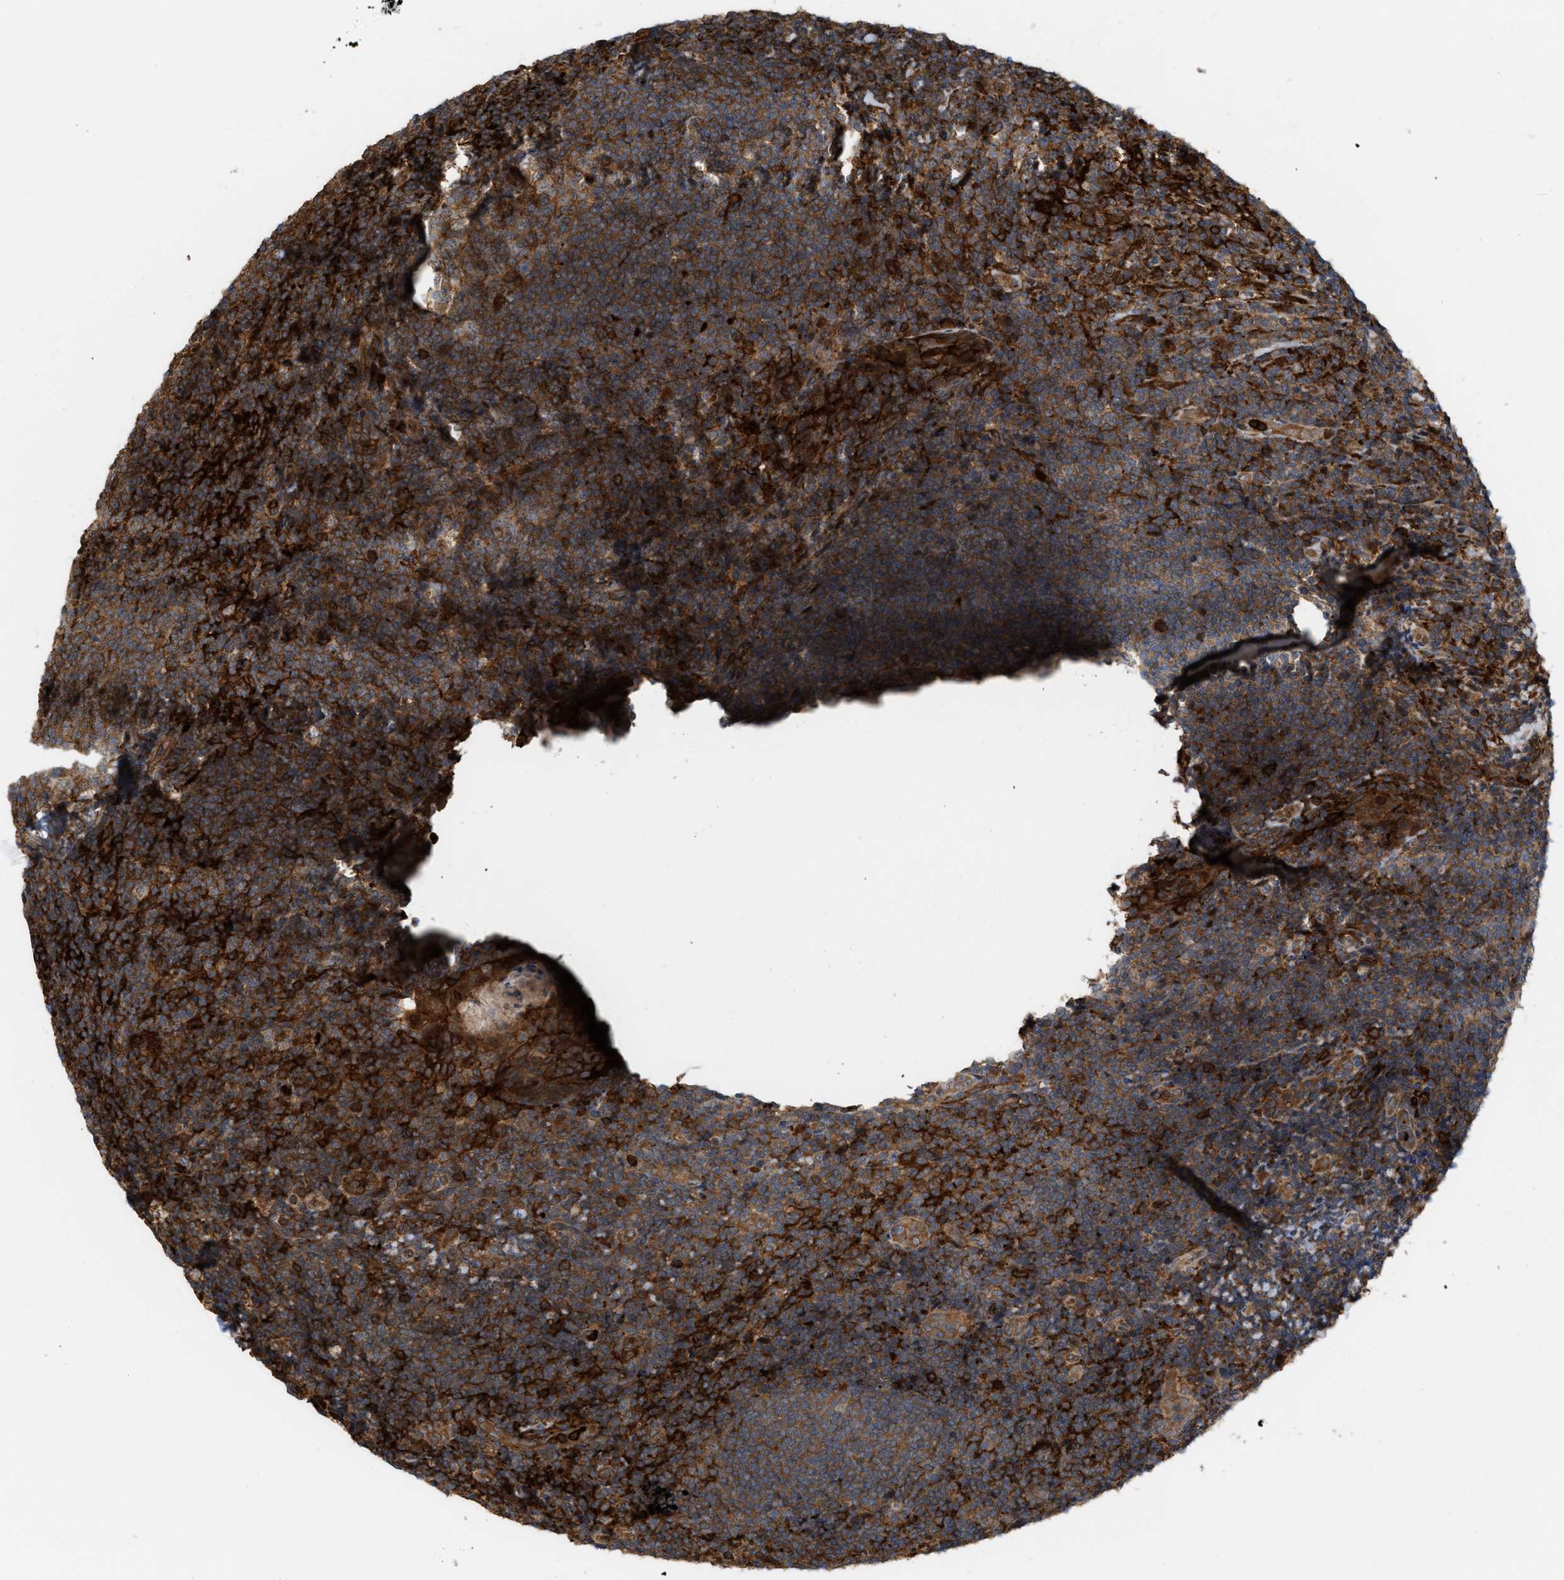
{"staining": {"intensity": "strong", "quantity": ">75%", "location": "cytoplasmic/membranous"}, "tissue": "tonsil", "cell_type": "Germinal center cells", "image_type": "normal", "snomed": [{"axis": "morphology", "description": "Normal tissue, NOS"}, {"axis": "topography", "description": "Tonsil"}], "caption": "A brown stain shows strong cytoplasmic/membranous positivity of a protein in germinal center cells of normal human tonsil. (Stains: DAB in brown, nuclei in blue, Microscopy: brightfield microscopy at high magnification).", "gene": "IQCE", "patient": {"sex": "male", "age": 37}}